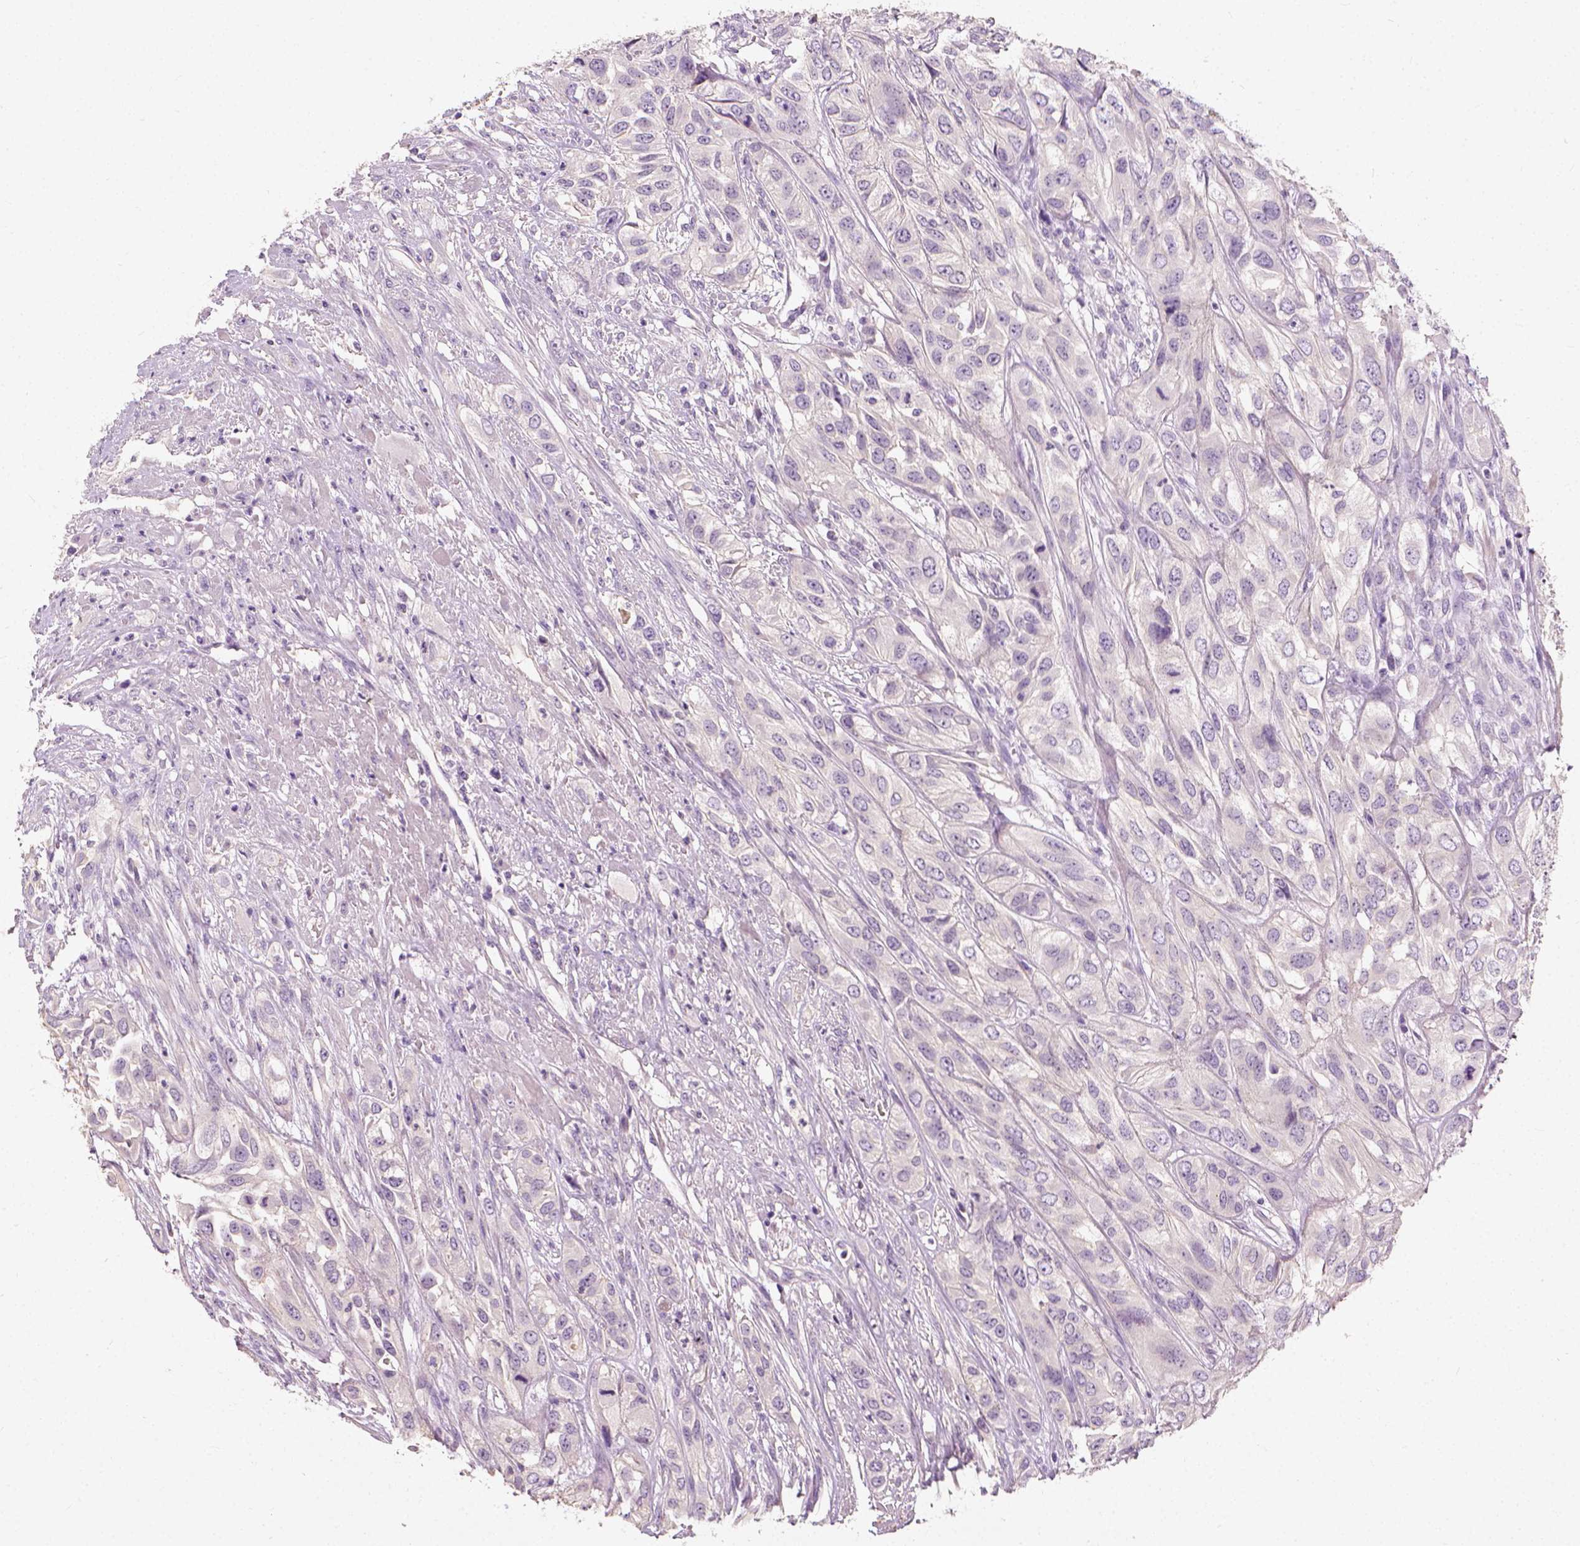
{"staining": {"intensity": "negative", "quantity": "none", "location": "none"}, "tissue": "urothelial cancer", "cell_type": "Tumor cells", "image_type": "cancer", "snomed": [{"axis": "morphology", "description": "Urothelial carcinoma, High grade"}, {"axis": "topography", "description": "Urinary bladder"}], "caption": "IHC histopathology image of neoplastic tissue: human urothelial cancer stained with DAB (3,3'-diaminobenzidine) reveals no significant protein expression in tumor cells. (DAB (3,3'-diaminobenzidine) IHC visualized using brightfield microscopy, high magnification).", "gene": "DHCR24", "patient": {"sex": "male", "age": 67}}